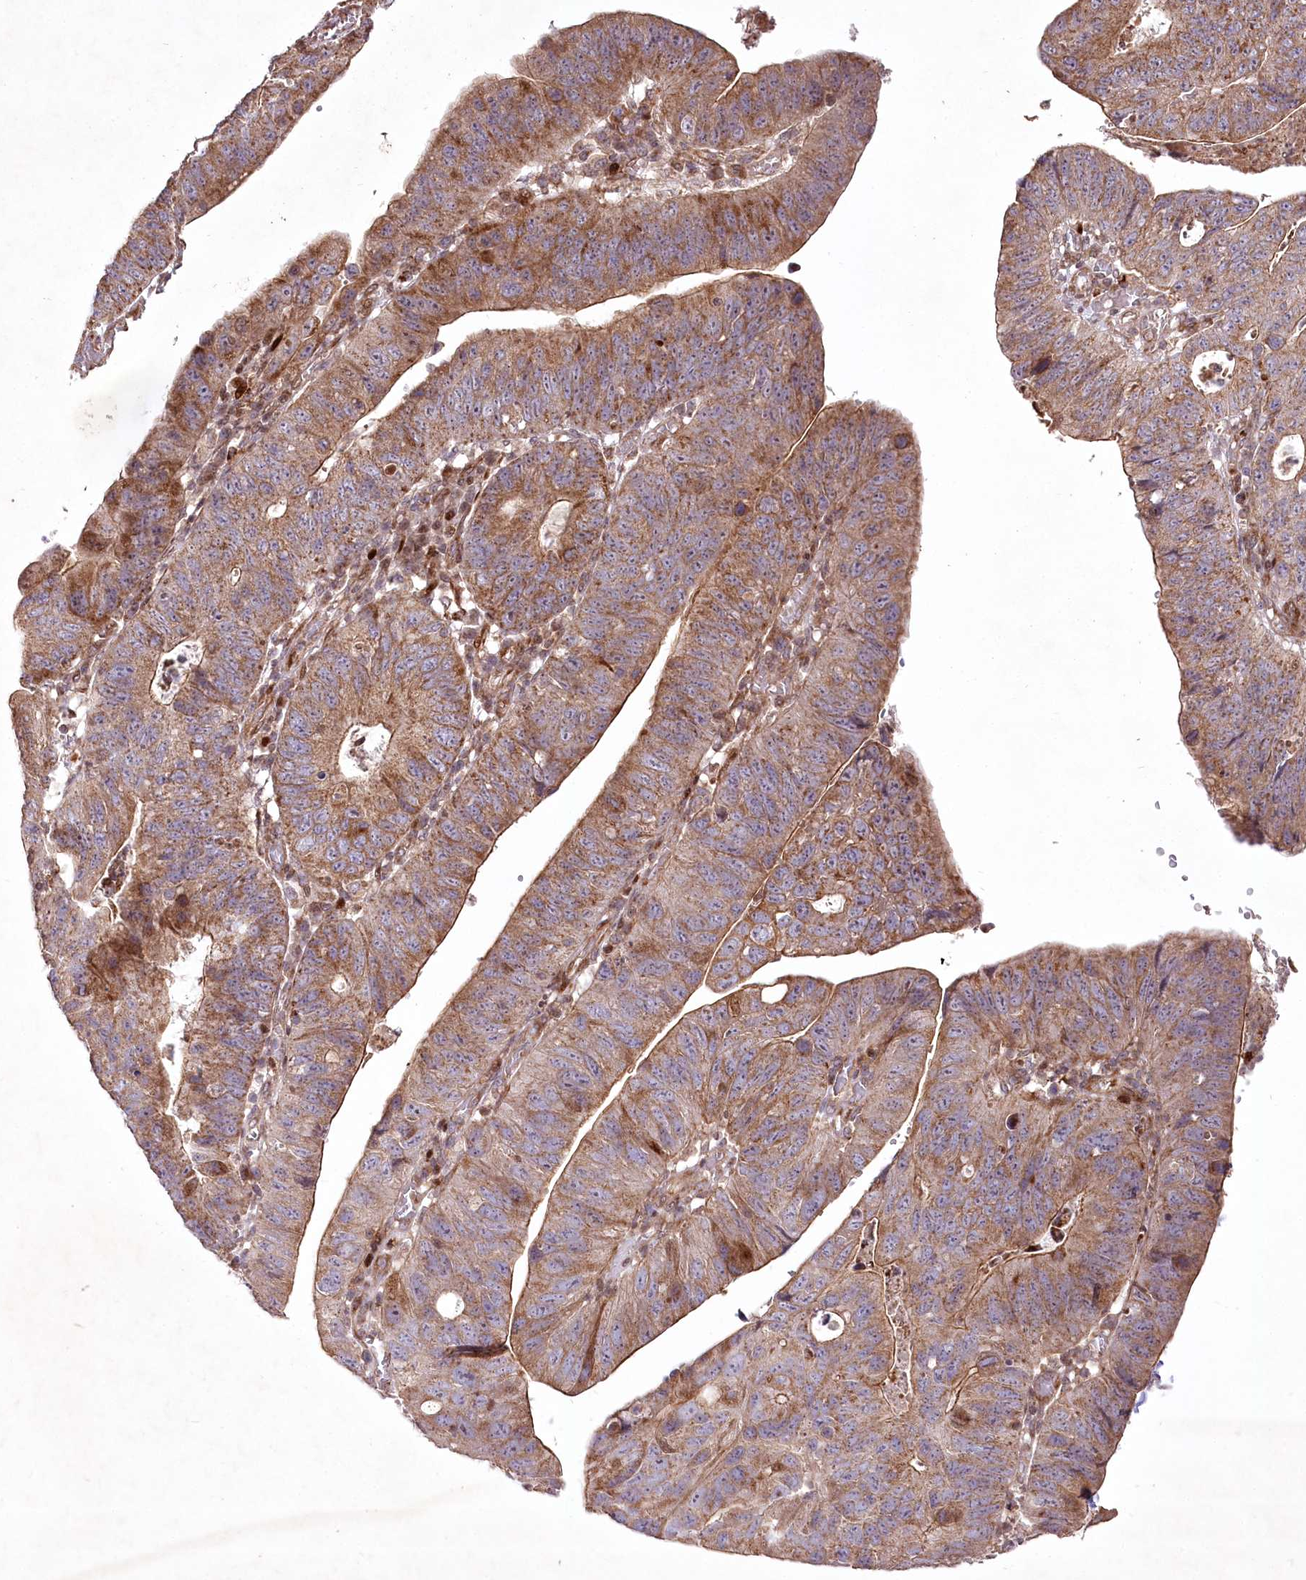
{"staining": {"intensity": "moderate", "quantity": ">75%", "location": "cytoplasmic/membranous"}, "tissue": "stomach cancer", "cell_type": "Tumor cells", "image_type": "cancer", "snomed": [{"axis": "morphology", "description": "Adenocarcinoma, NOS"}, {"axis": "topography", "description": "Stomach"}], "caption": "Stomach cancer (adenocarcinoma) stained for a protein shows moderate cytoplasmic/membranous positivity in tumor cells. (Stains: DAB in brown, nuclei in blue, Microscopy: brightfield microscopy at high magnification).", "gene": "PSTK", "patient": {"sex": "male", "age": 59}}